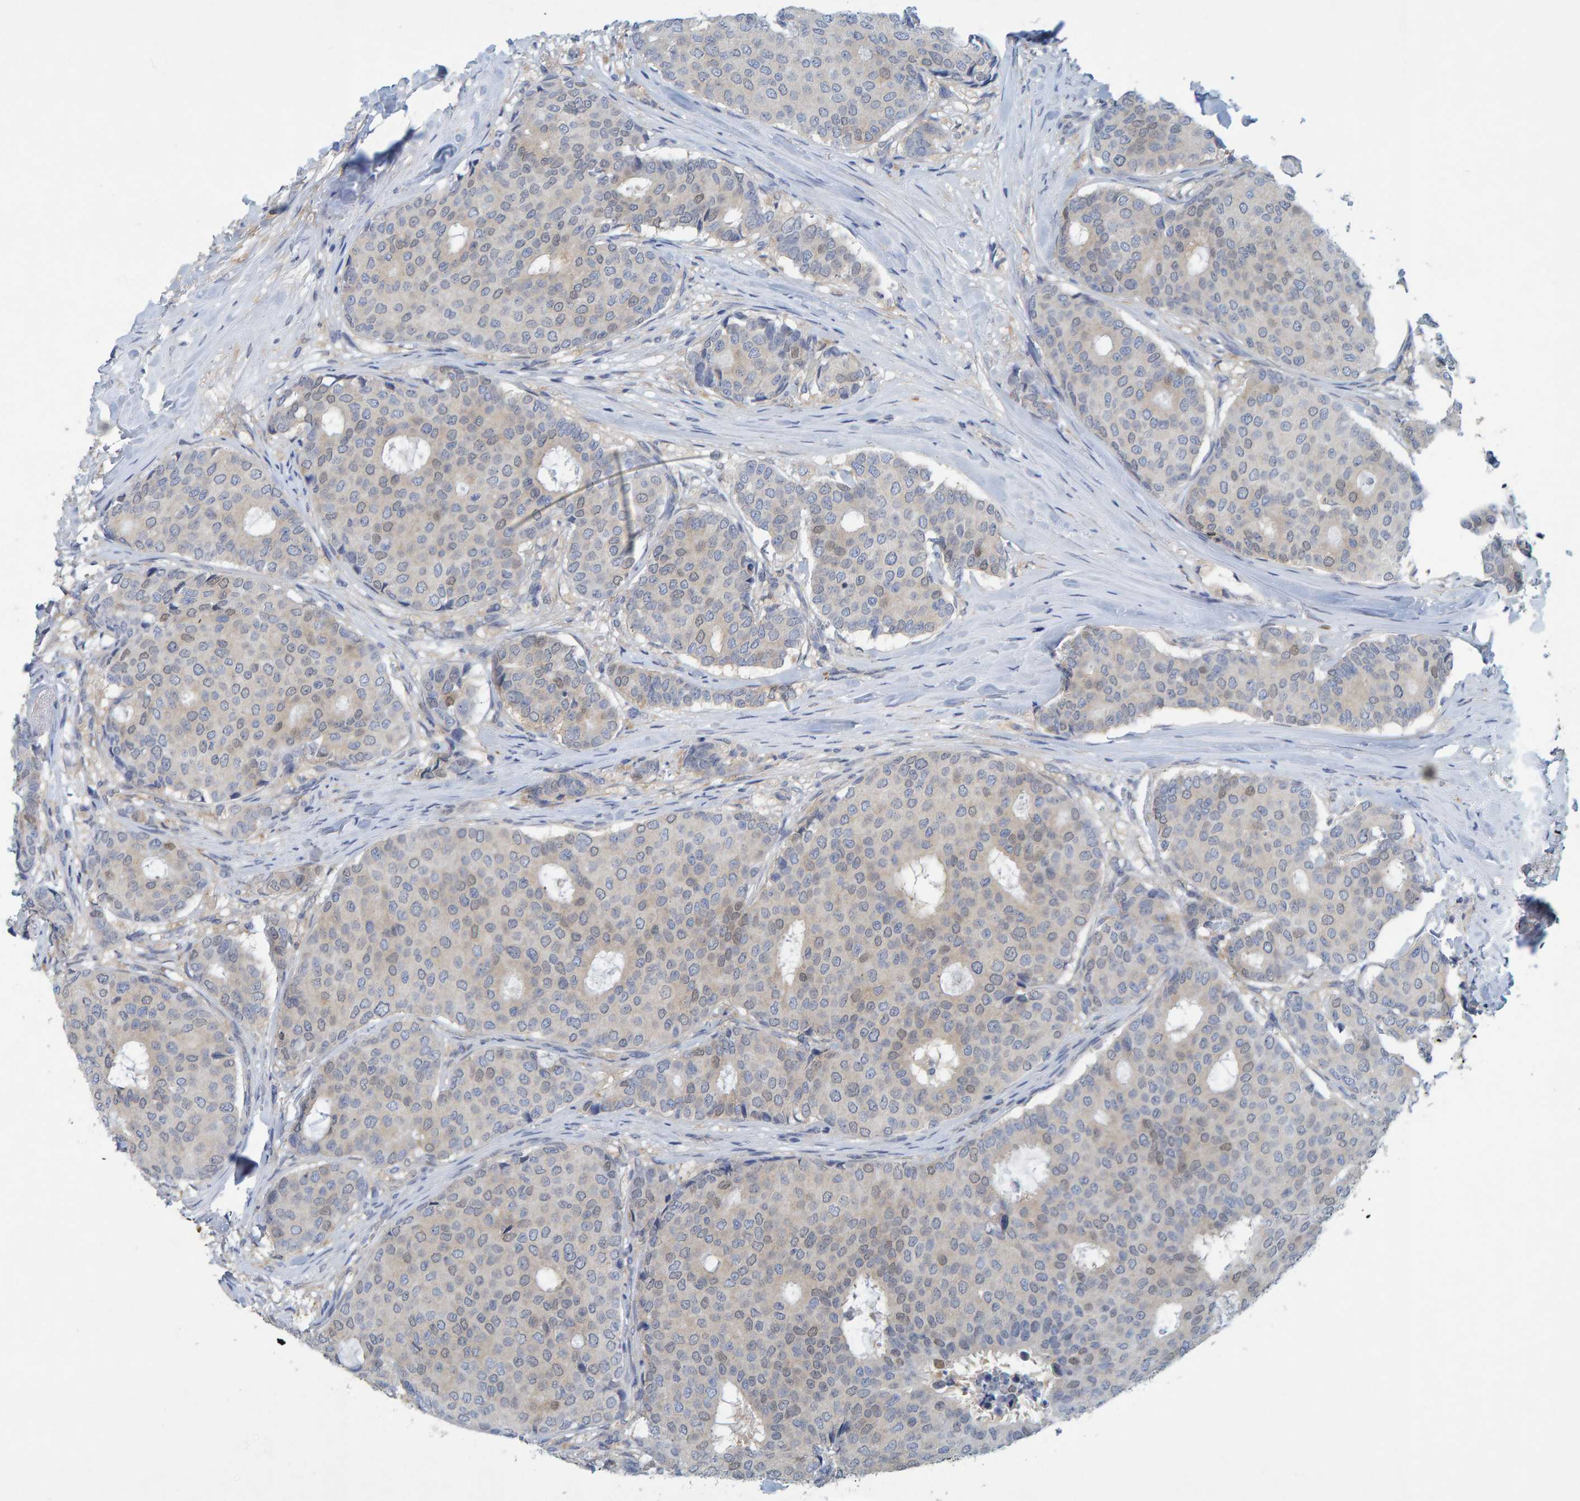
{"staining": {"intensity": "negative", "quantity": "none", "location": "none"}, "tissue": "breast cancer", "cell_type": "Tumor cells", "image_type": "cancer", "snomed": [{"axis": "morphology", "description": "Duct carcinoma"}, {"axis": "topography", "description": "Breast"}], "caption": "A micrograph of breast cancer stained for a protein reveals no brown staining in tumor cells.", "gene": "ALAD", "patient": {"sex": "female", "age": 75}}